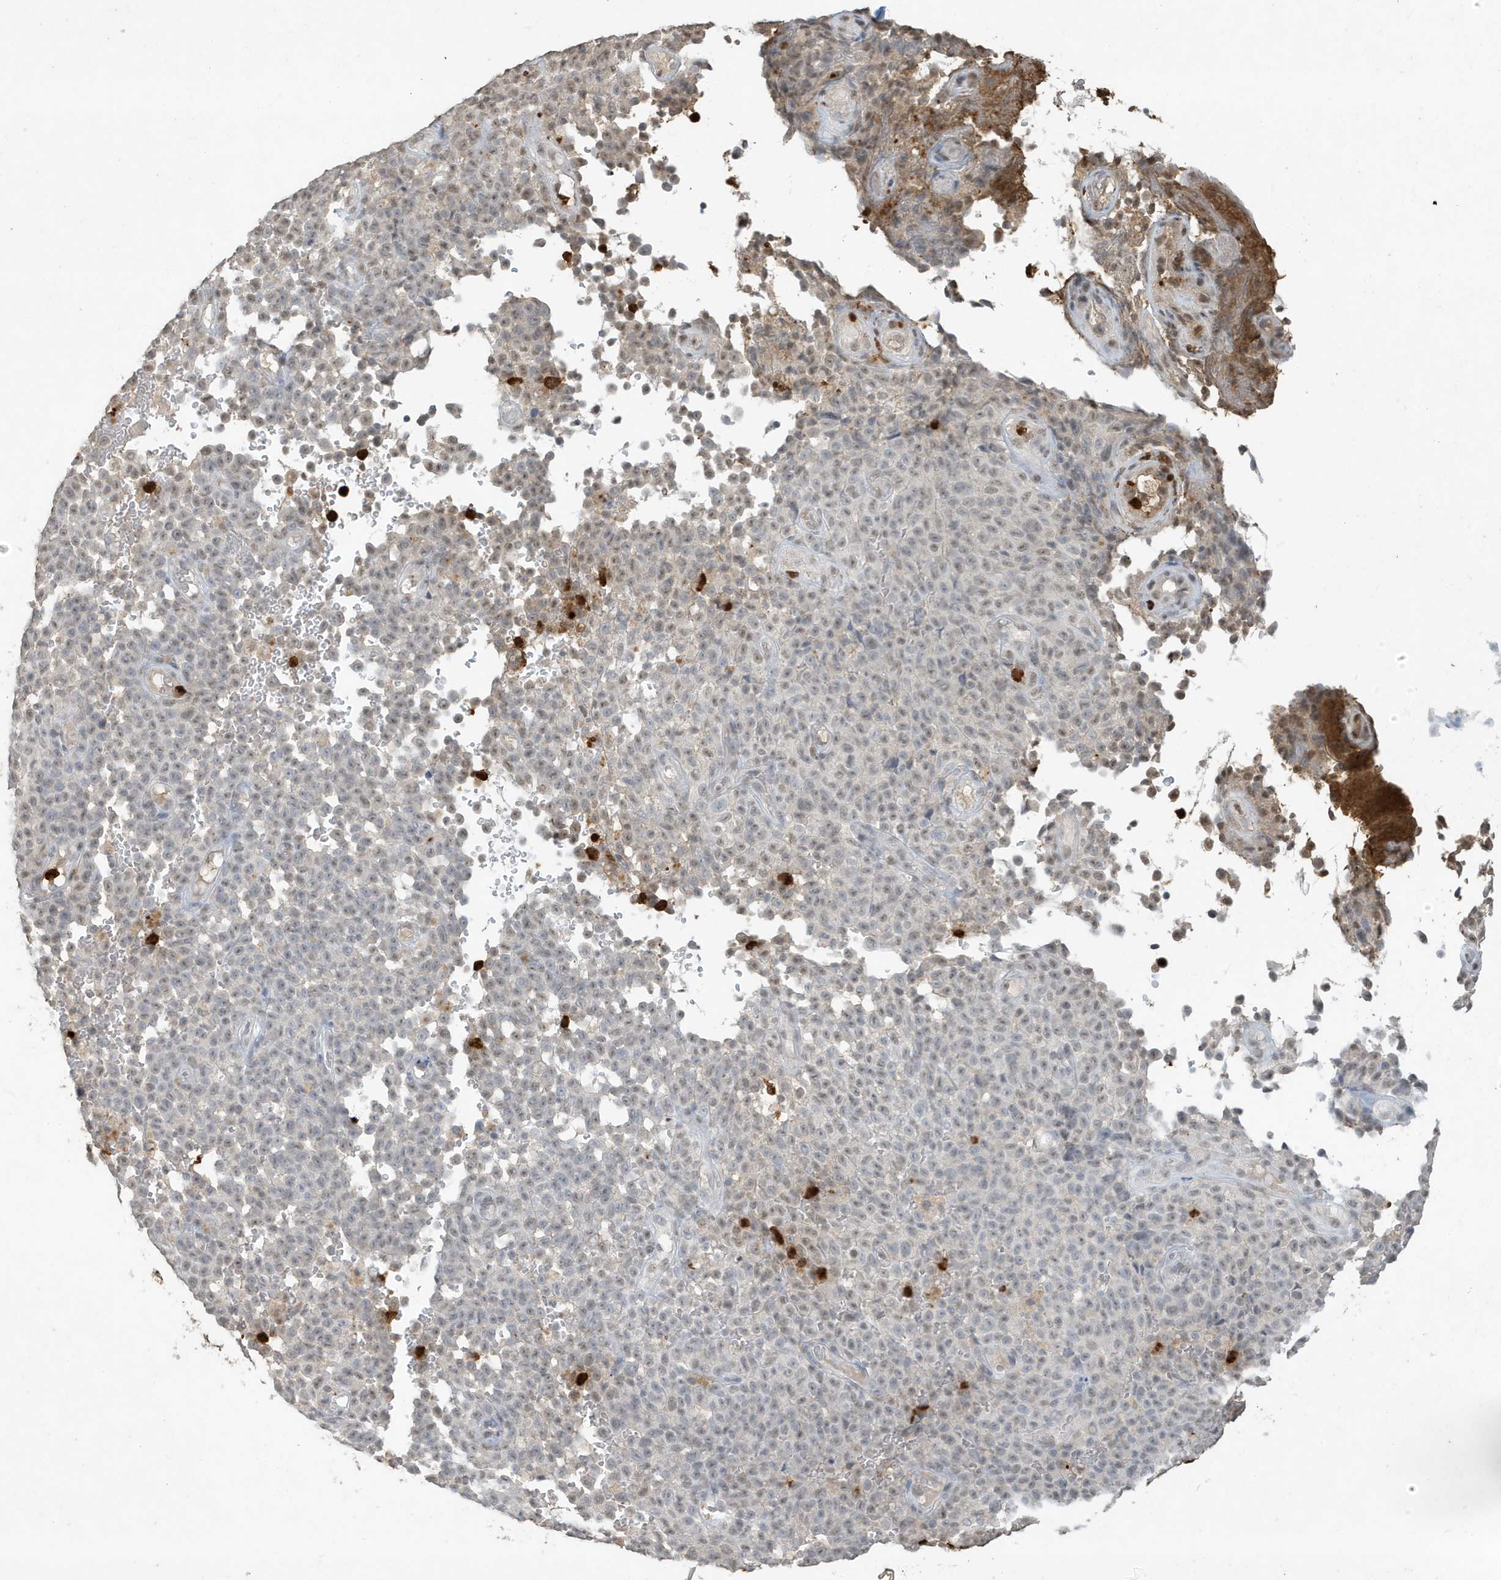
{"staining": {"intensity": "weak", "quantity": "<25%", "location": "nuclear"}, "tissue": "melanoma", "cell_type": "Tumor cells", "image_type": "cancer", "snomed": [{"axis": "morphology", "description": "Malignant melanoma, NOS"}, {"axis": "topography", "description": "Skin"}], "caption": "There is no significant positivity in tumor cells of malignant melanoma.", "gene": "DEFA1", "patient": {"sex": "female", "age": 82}}